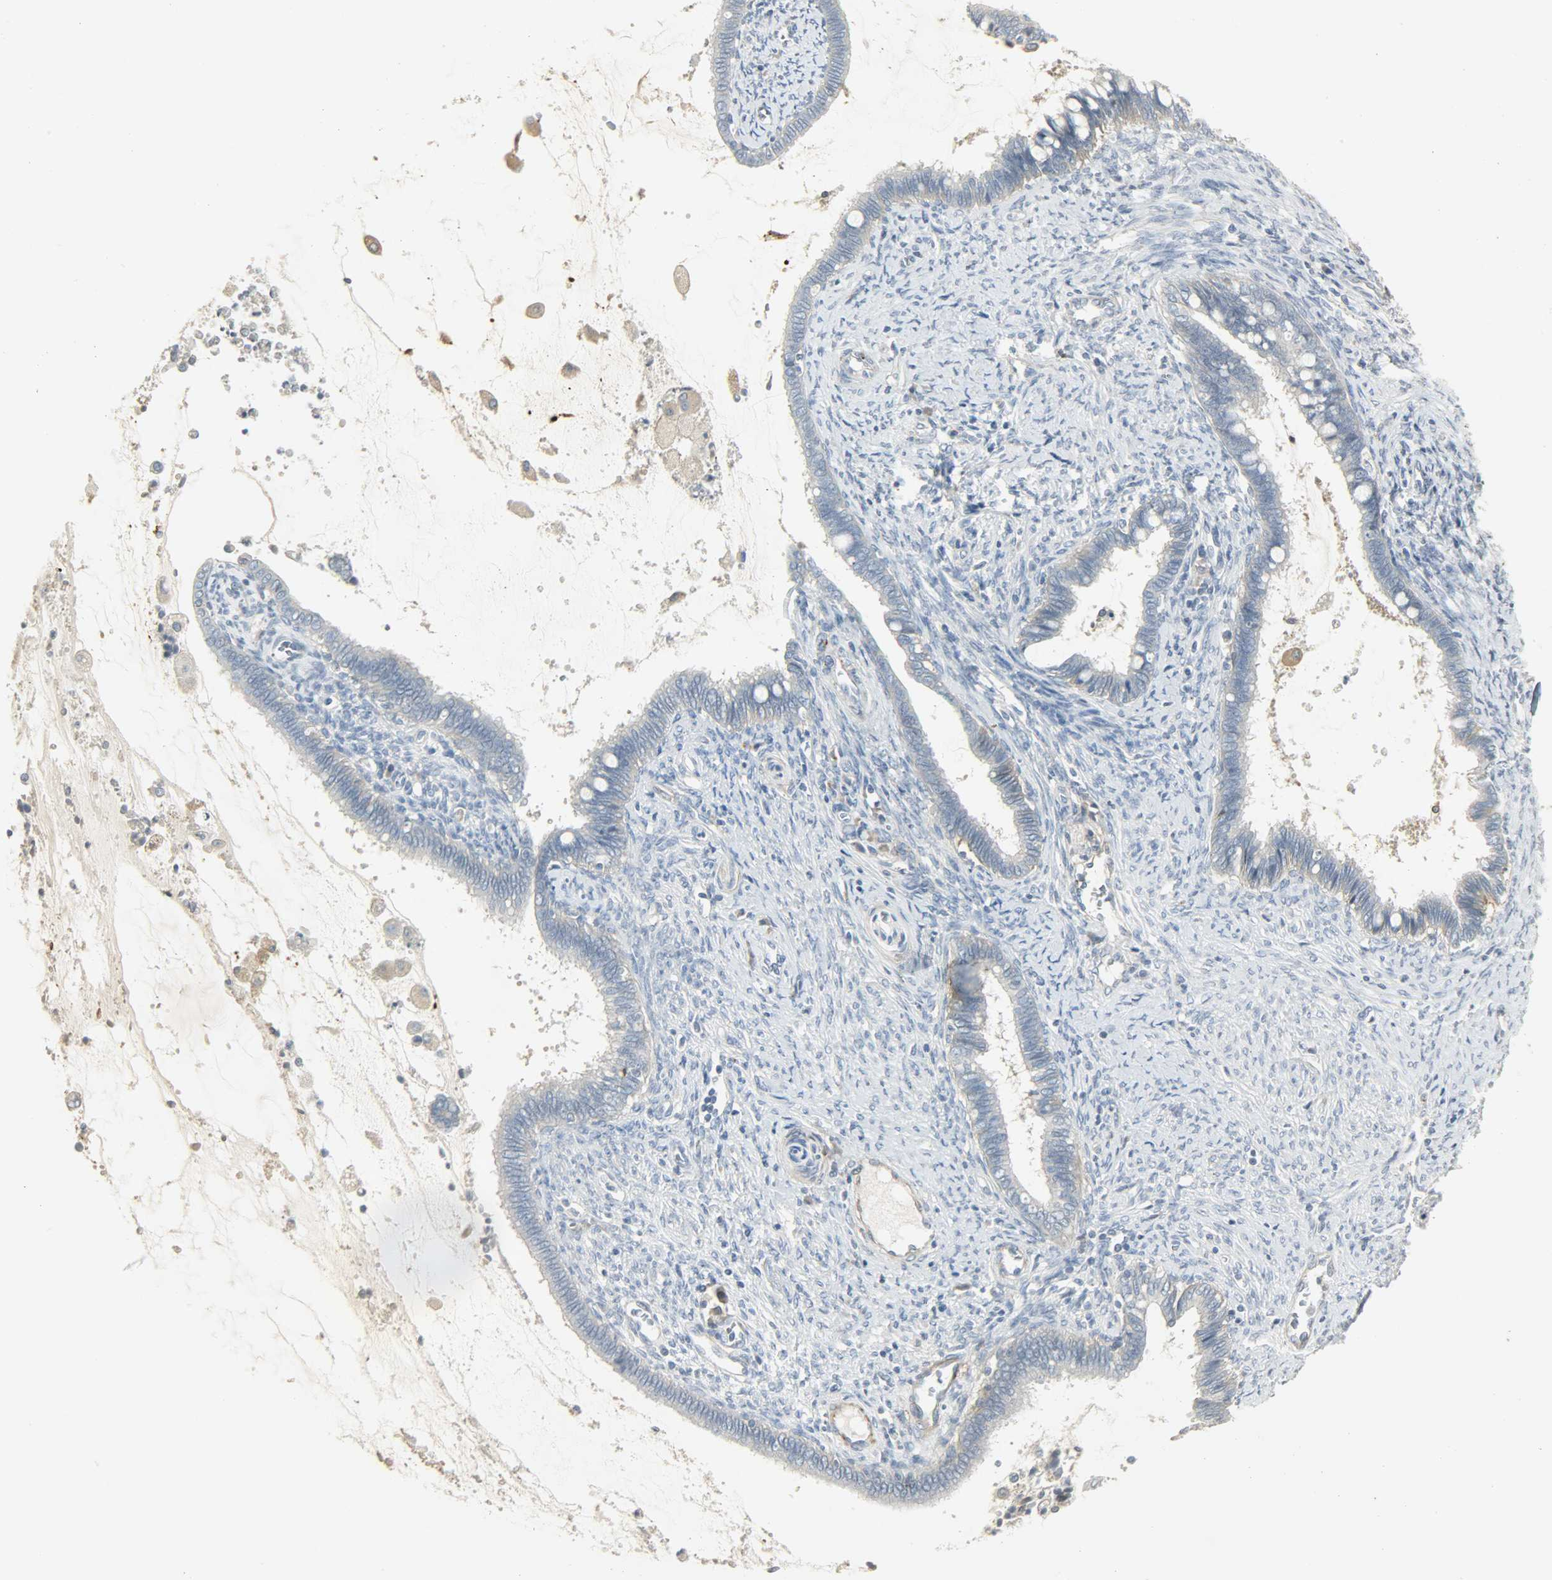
{"staining": {"intensity": "negative", "quantity": "none", "location": "none"}, "tissue": "cervical cancer", "cell_type": "Tumor cells", "image_type": "cancer", "snomed": [{"axis": "morphology", "description": "Adenocarcinoma, NOS"}, {"axis": "topography", "description": "Cervix"}], "caption": "Immunohistochemistry of cervical adenocarcinoma shows no expression in tumor cells. (DAB IHC with hematoxylin counter stain).", "gene": "ENPEP", "patient": {"sex": "female", "age": 44}}